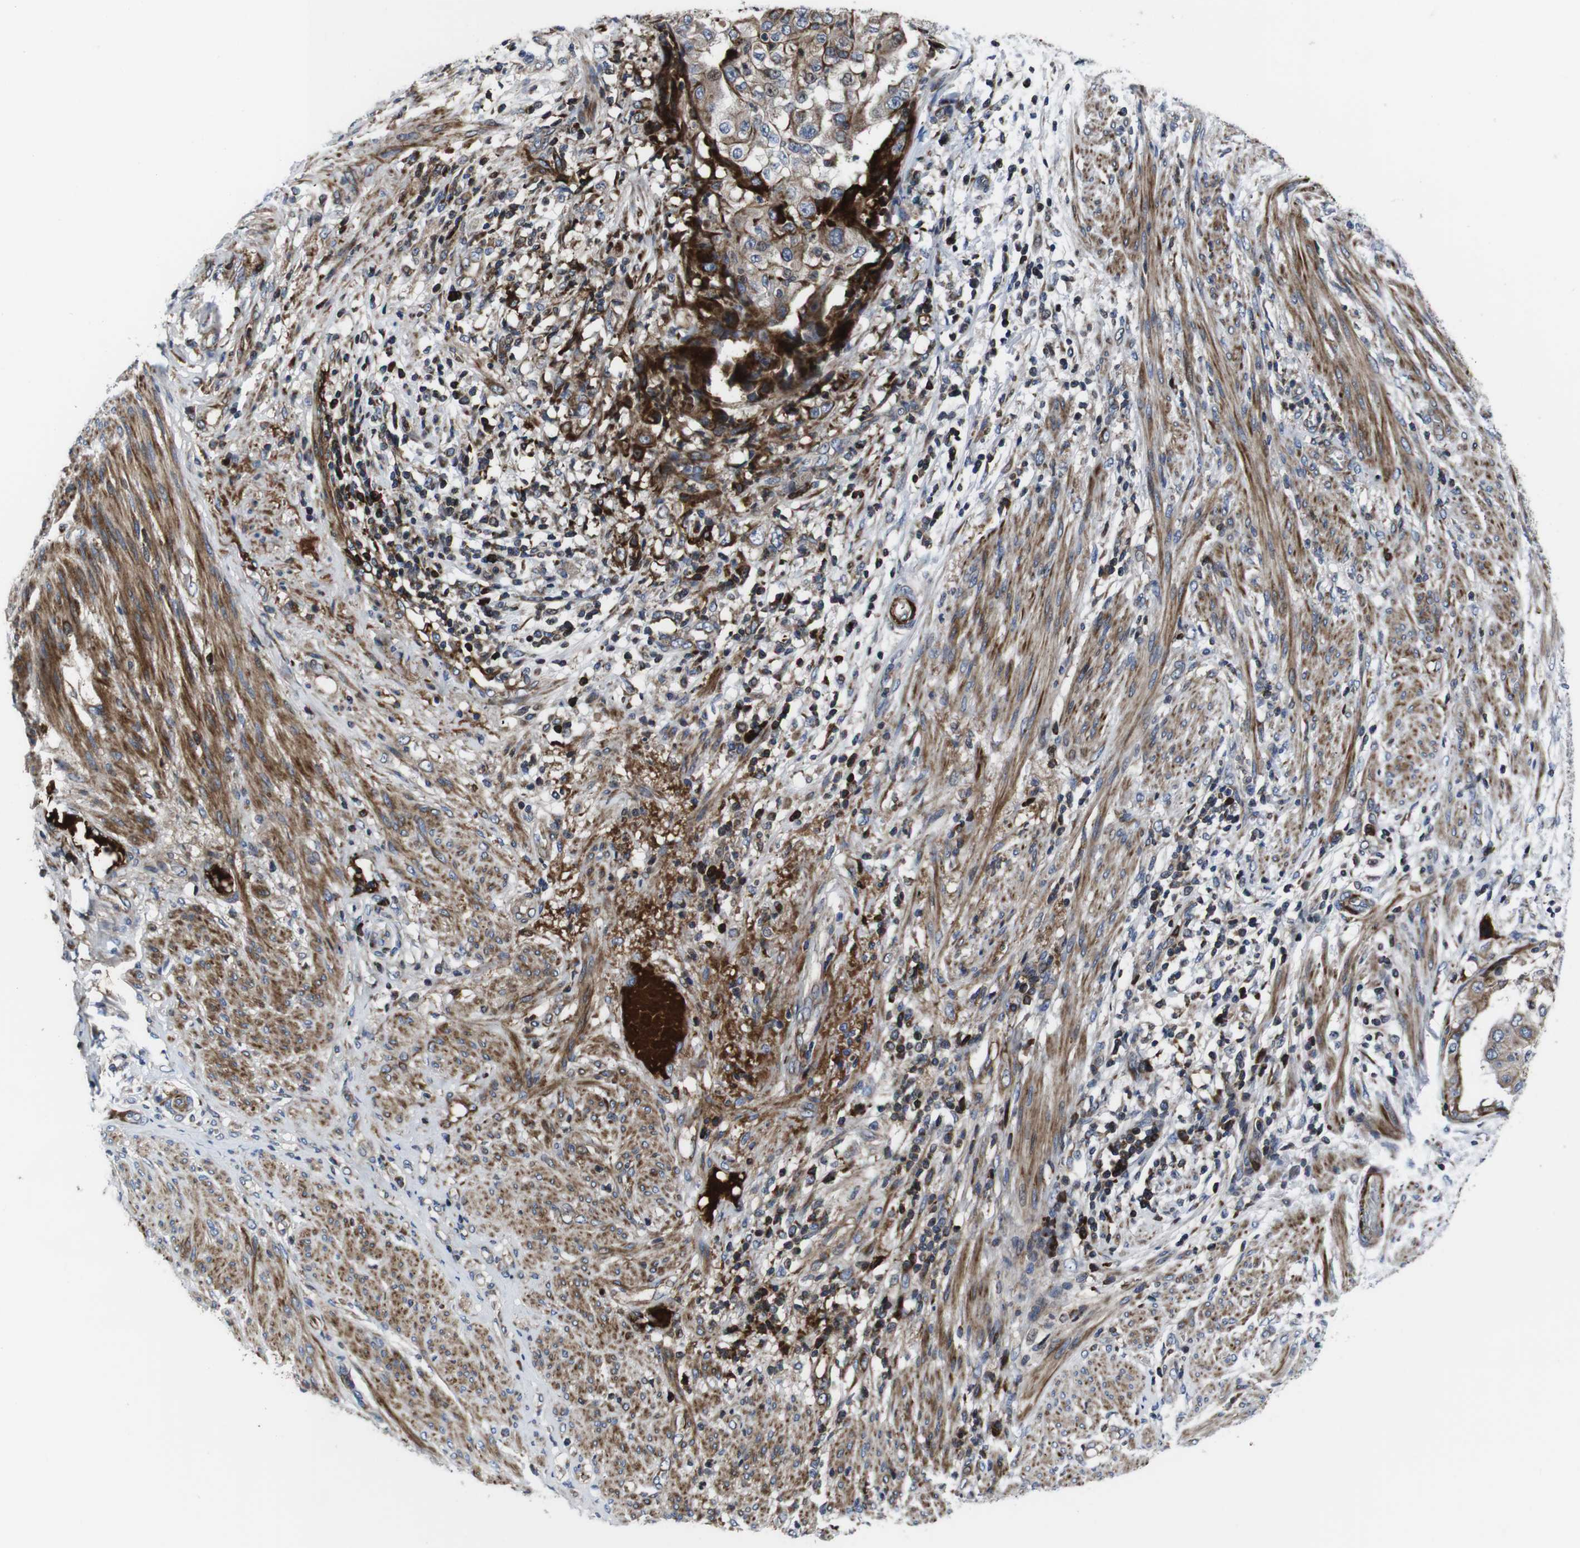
{"staining": {"intensity": "moderate", "quantity": ">75%", "location": "cytoplasmic/membranous"}, "tissue": "endometrial cancer", "cell_type": "Tumor cells", "image_type": "cancer", "snomed": [{"axis": "morphology", "description": "Adenocarcinoma, NOS"}, {"axis": "topography", "description": "Endometrium"}], "caption": "Immunohistochemistry (DAB (3,3'-diaminobenzidine)) staining of endometrial cancer (adenocarcinoma) demonstrates moderate cytoplasmic/membranous protein positivity in about >75% of tumor cells. The staining was performed using DAB (3,3'-diaminobenzidine) to visualize the protein expression in brown, while the nuclei were stained in blue with hematoxylin (Magnification: 20x).", "gene": "SMYD3", "patient": {"sex": "female", "age": 85}}